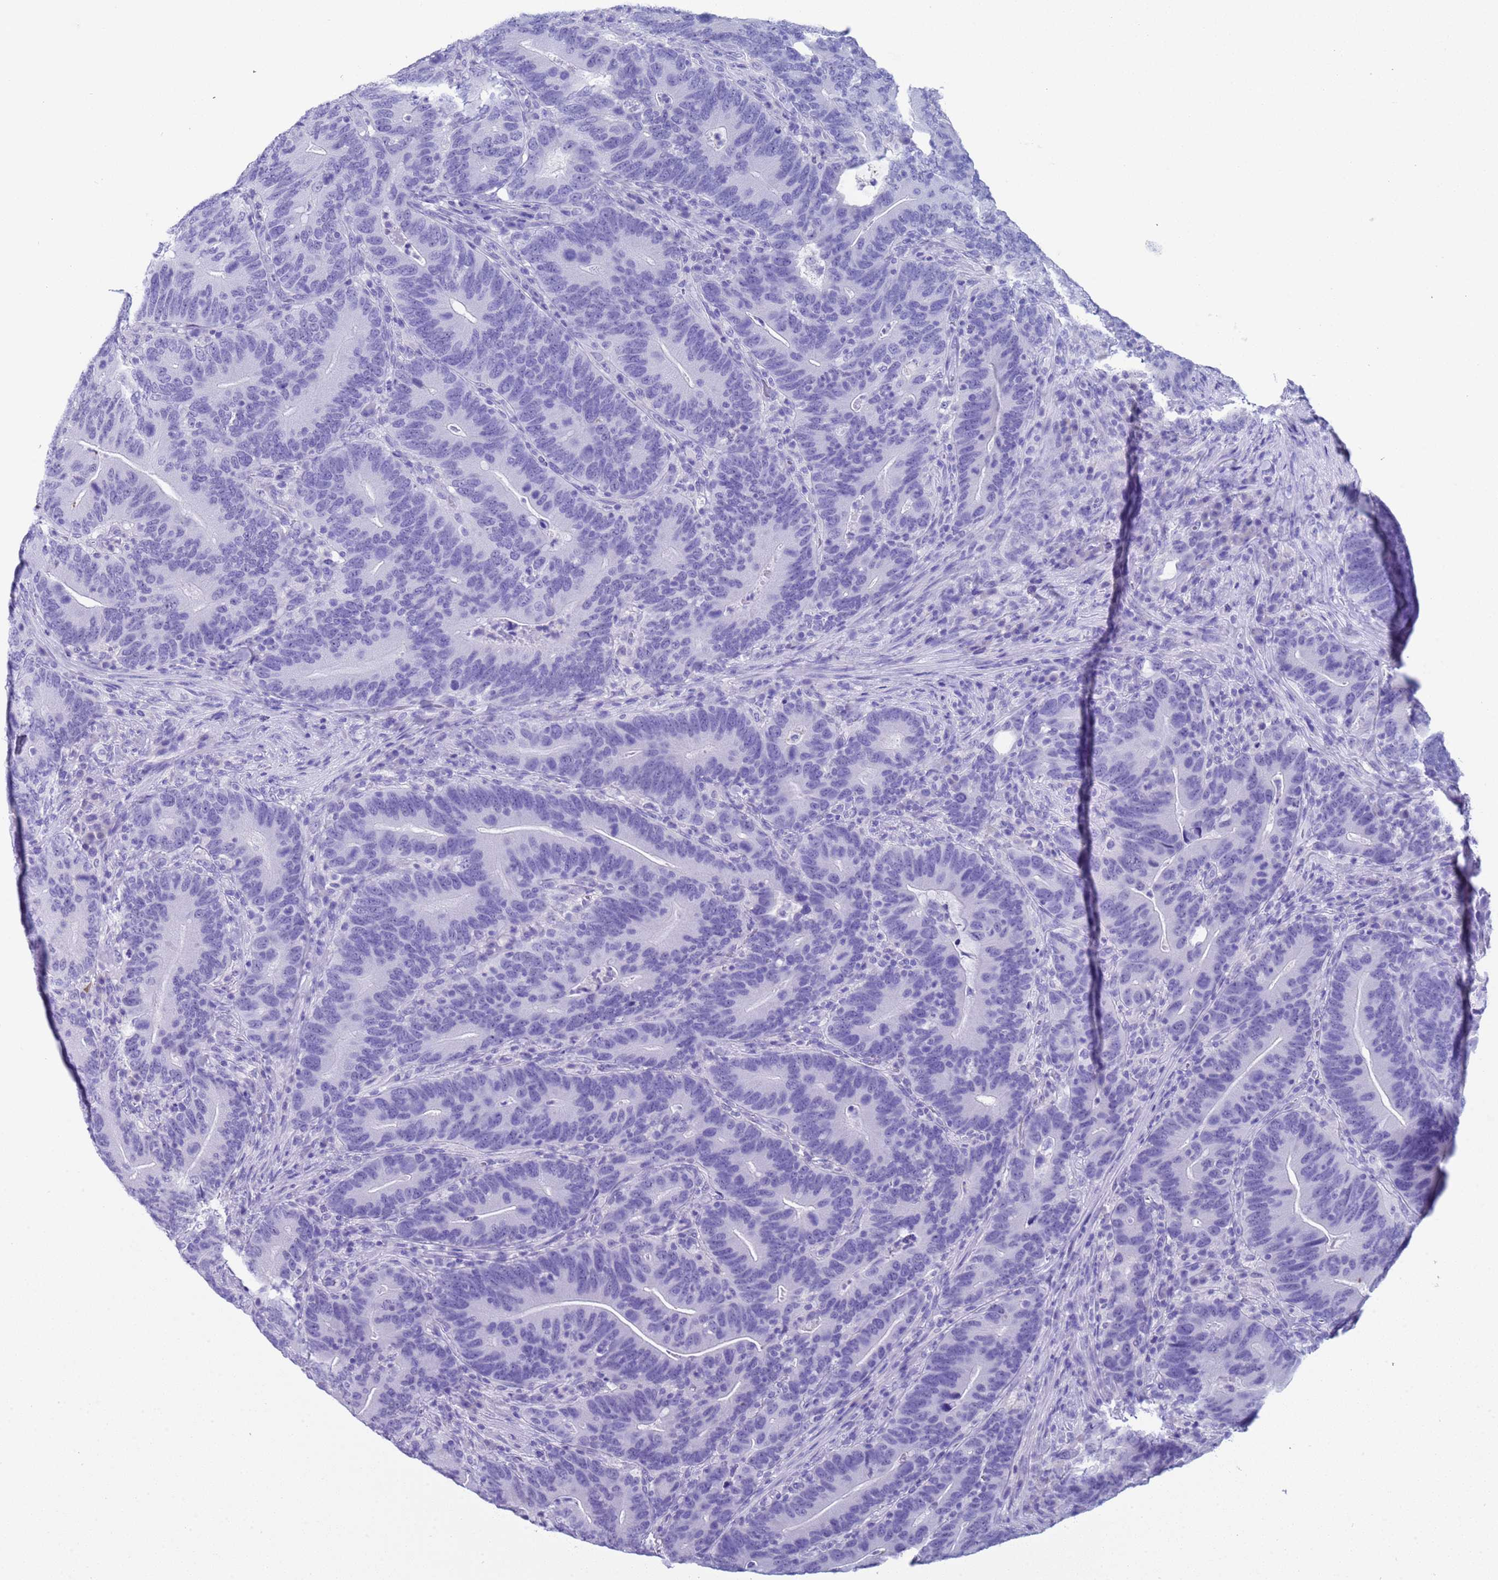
{"staining": {"intensity": "negative", "quantity": "none", "location": "none"}, "tissue": "colorectal cancer", "cell_type": "Tumor cells", "image_type": "cancer", "snomed": [{"axis": "morphology", "description": "Adenocarcinoma, NOS"}, {"axis": "topography", "description": "Colon"}], "caption": "Tumor cells are negative for protein expression in human adenocarcinoma (colorectal).", "gene": "CKM", "patient": {"sex": "female", "age": 66}}